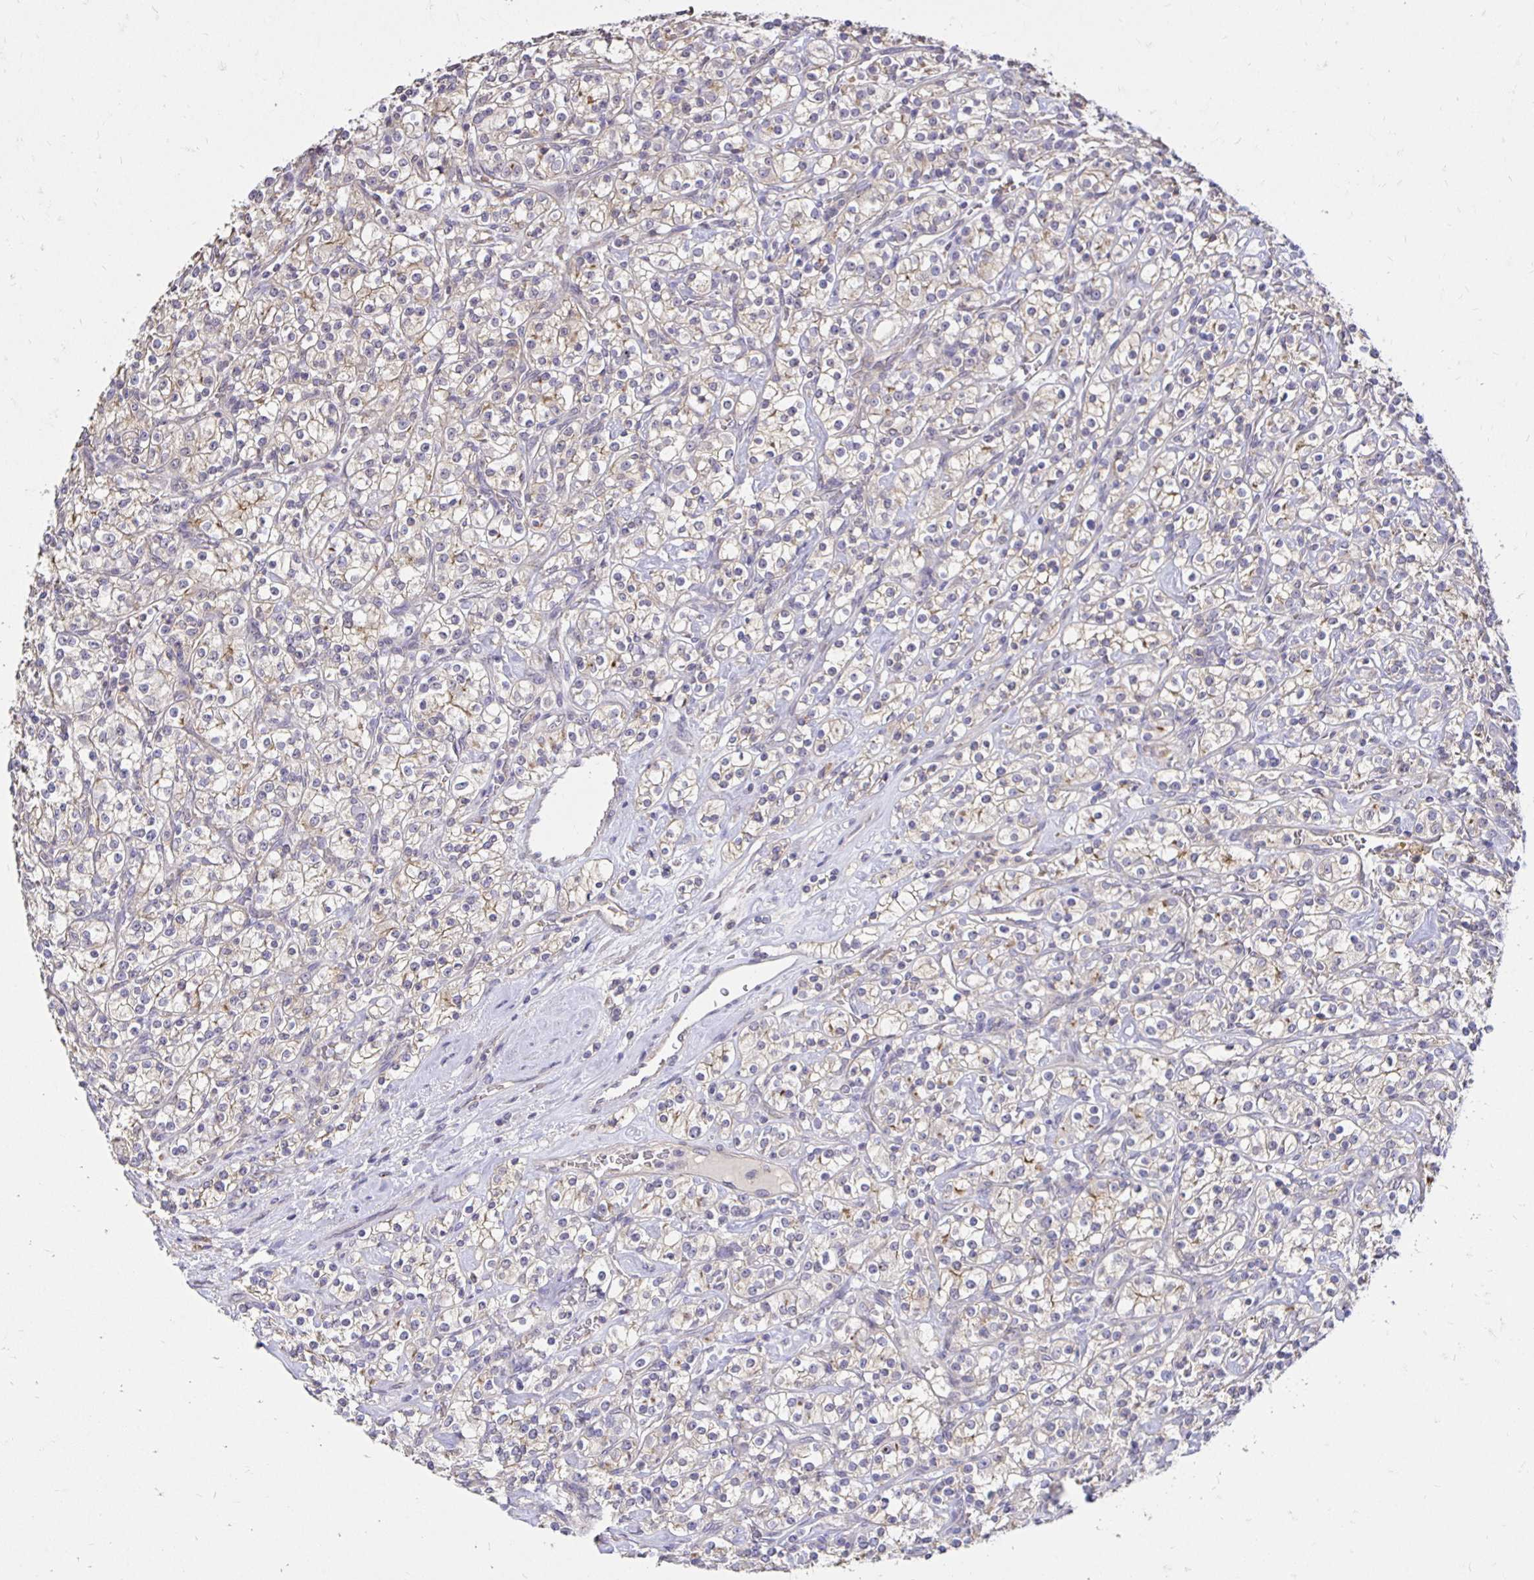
{"staining": {"intensity": "weak", "quantity": "<25%", "location": "cytoplasmic/membranous"}, "tissue": "renal cancer", "cell_type": "Tumor cells", "image_type": "cancer", "snomed": [{"axis": "morphology", "description": "Adenocarcinoma, NOS"}, {"axis": "topography", "description": "Kidney"}], "caption": "DAB (3,3'-diaminobenzidine) immunohistochemical staining of renal cancer reveals no significant expression in tumor cells.", "gene": "PNPLA3", "patient": {"sex": "male", "age": 77}}